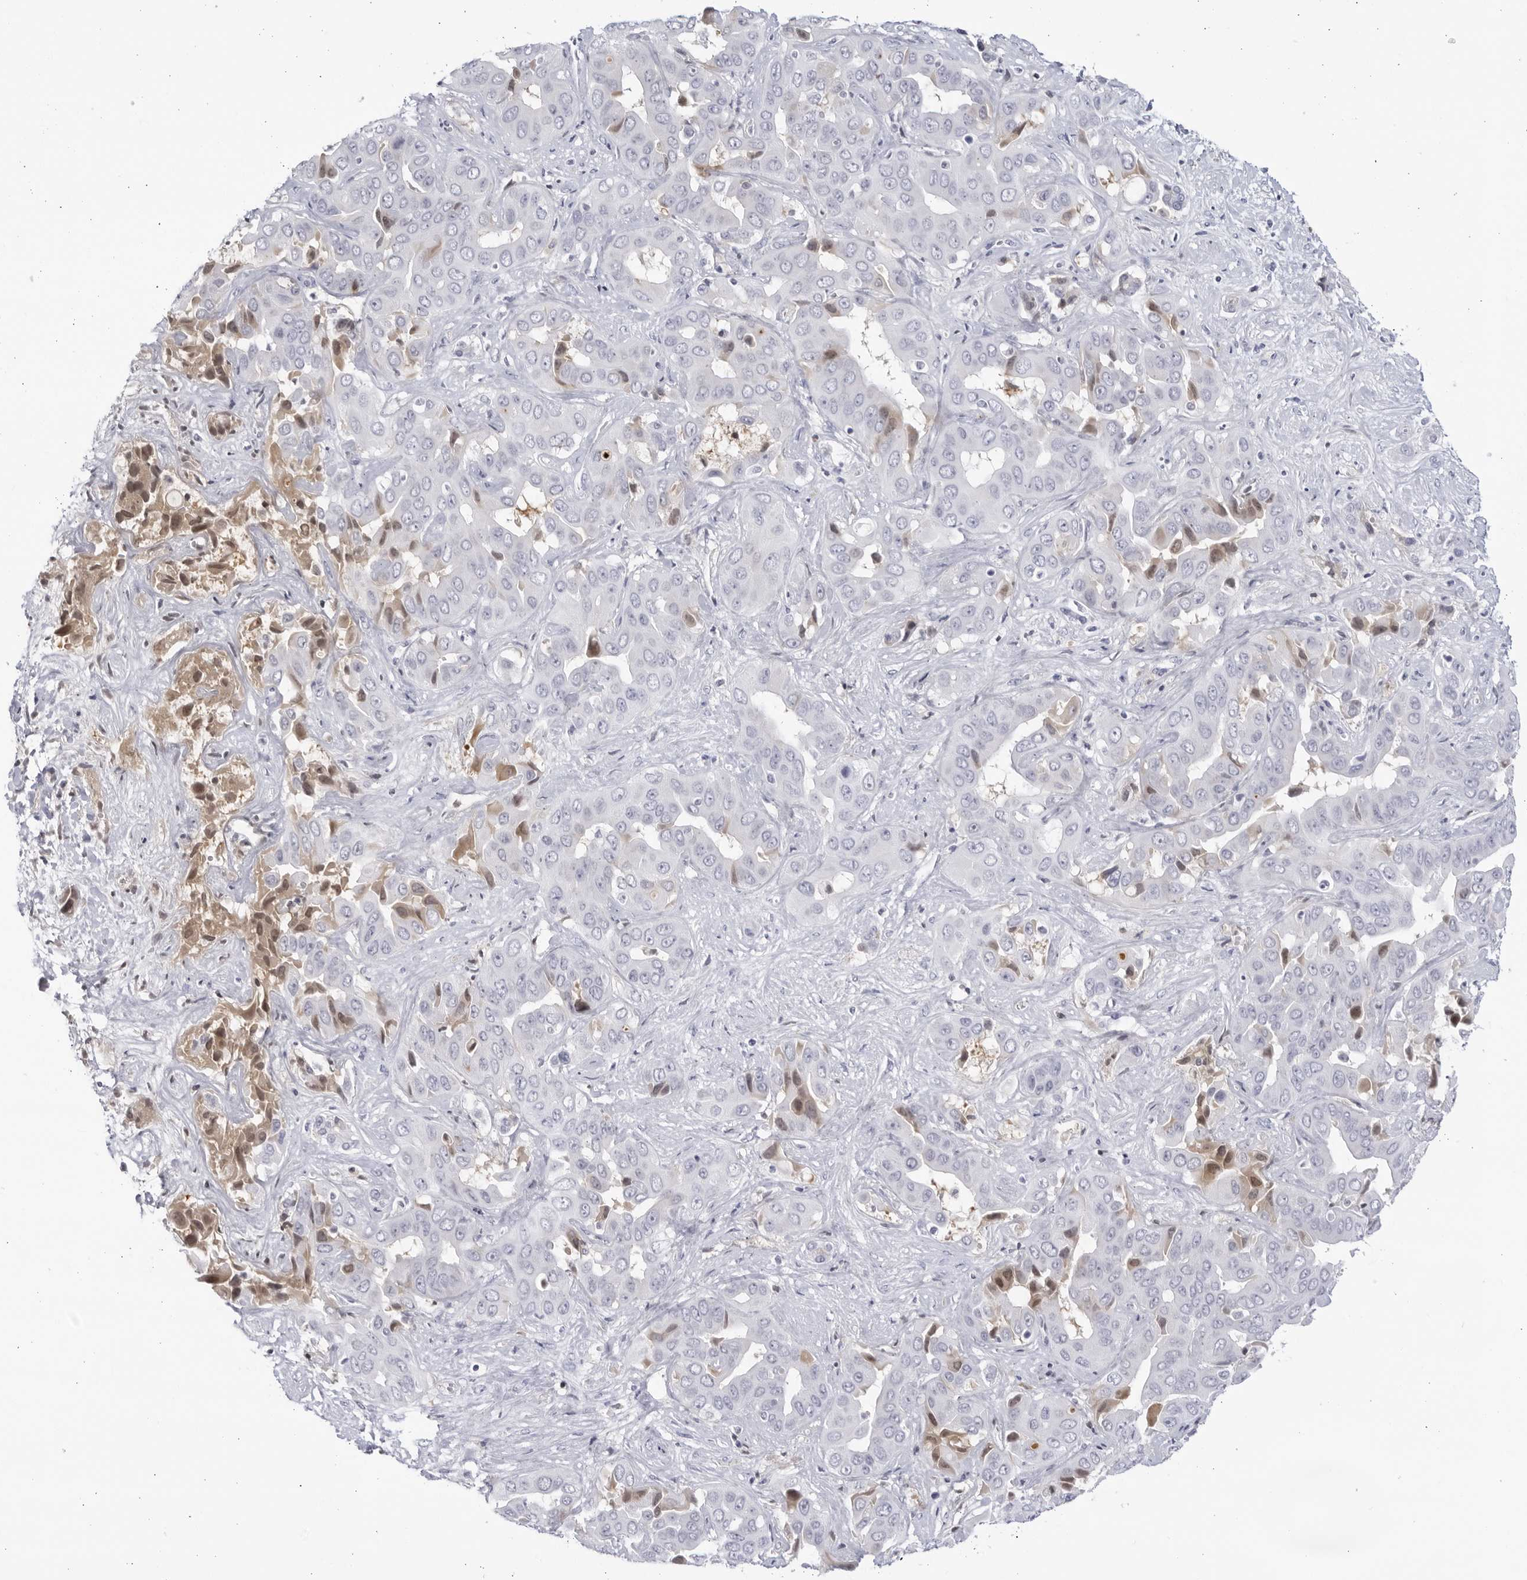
{"staining": {"intensity": "moderate", "quantity": "25%-75%", "location": "cytoplasmic/membranous,nuclear"}, "tissue": "liver cancer", "cell_type": "Tumor cells", "image_type": "cancer", "snomed": [{"axis": "morphology", "description": "Cholangiocarcinoma"}, {"axis": "topography", "description": "Liver"}], "caption": "Immunohistochemistry (IHC) photomicrograph of neoplastic tissue: cholangiocarcinoma (liver) stained using immunohistochemistry (IHC) displays medium levels of moderate protein expression localized specifically in the cytoplasmic/membranous and nuclear of tumor cells, appearing as a cytoplasmic/membranous and nuclear brown color.", "gene": "CNBD1", "patient": {"sex": "female", "age": 52}}